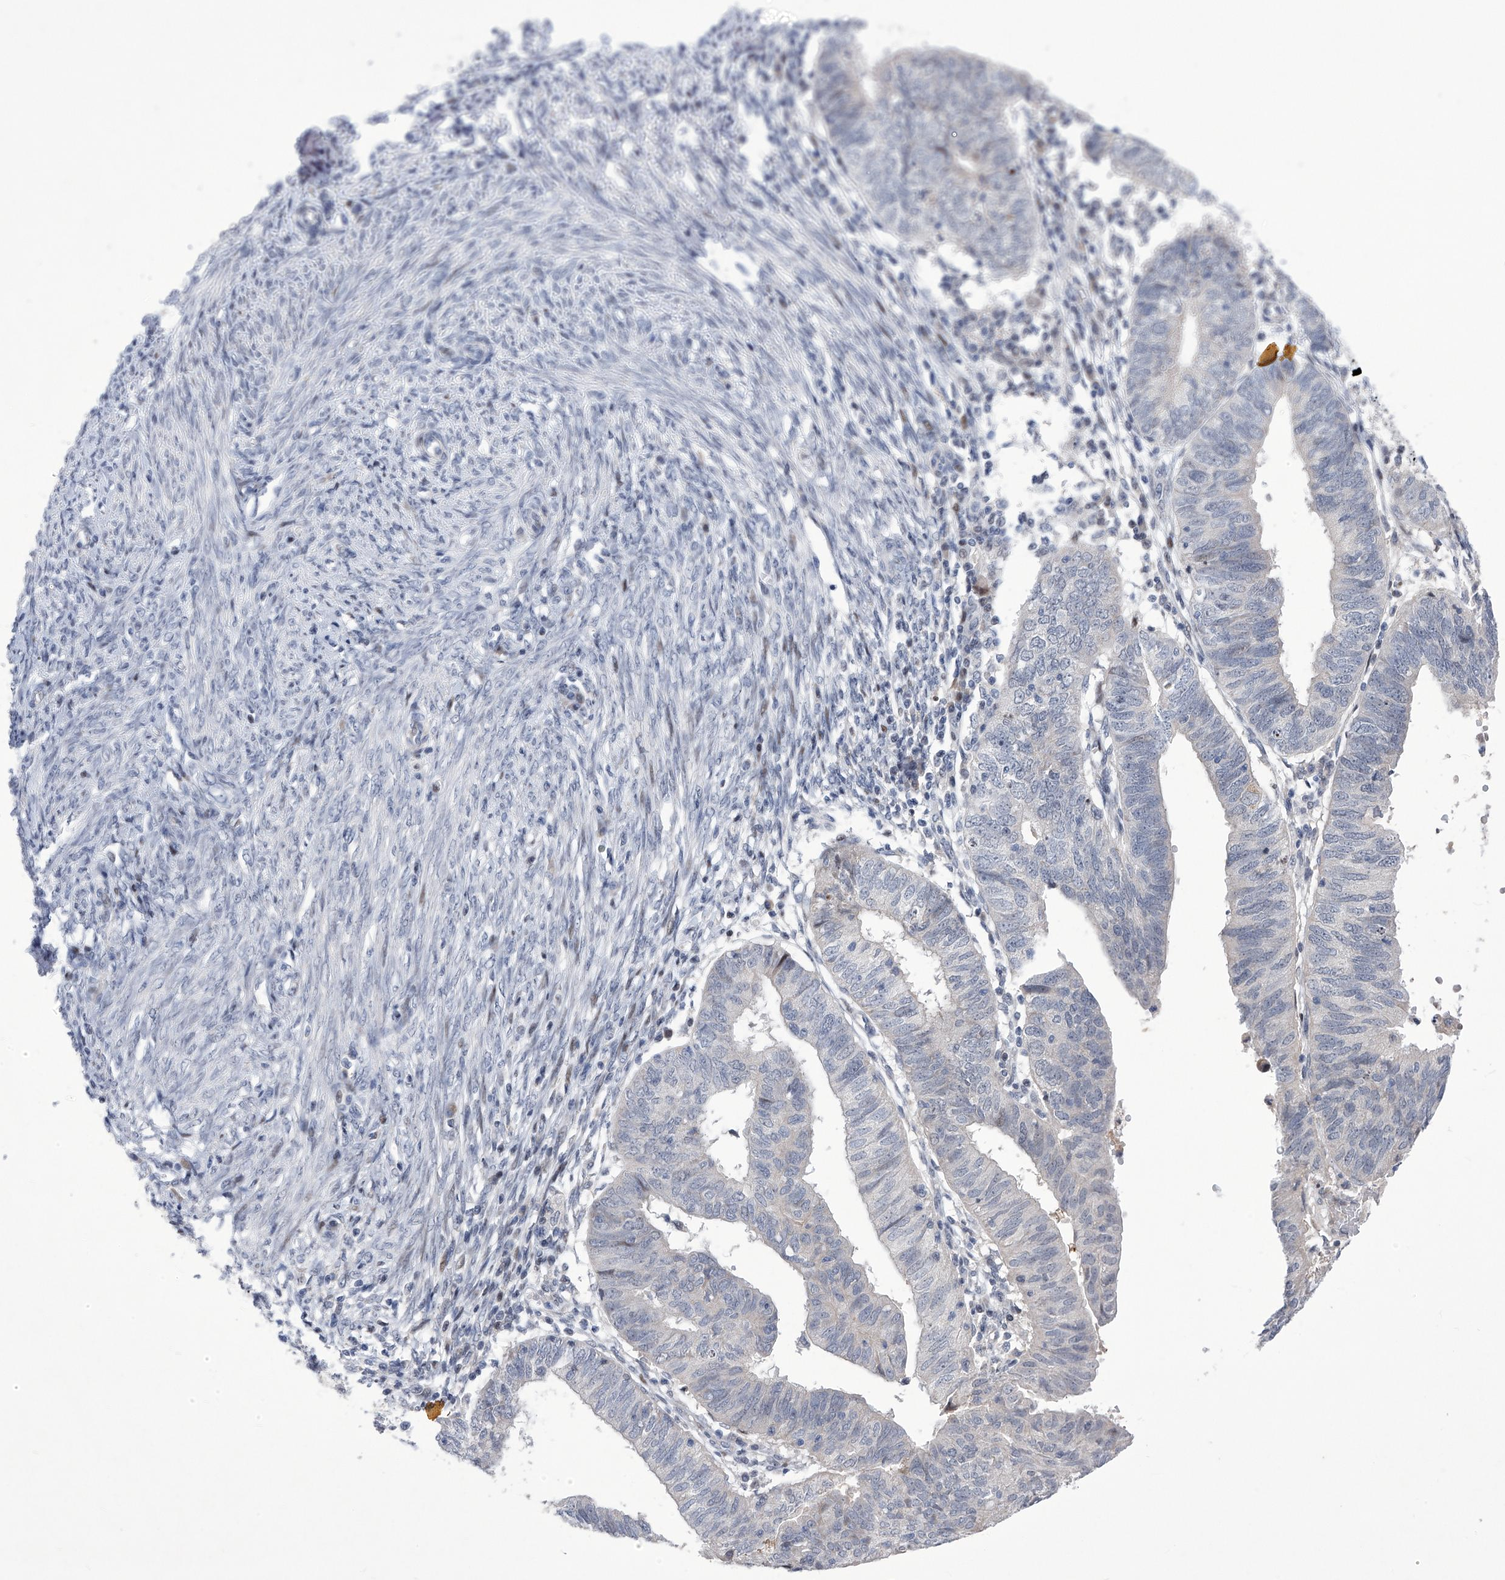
{"staining": {"intensity": "negative", "quantity": "none", "location": "none"}, "tissue": "endometrial cancer", "cell_type": "Tumor cells", "image_type": "cancer", "snomed": [{"axis": "morphology", "description": "Adenocarcinoma, NOS"}, {"axis": "topography", "description": "Uterus"}], "caption": "Protein analysis of endometrial cancer (adenocarcinoma) shows no significant expression in tumor cells.", "gene": "NUFIP1", "patient": {"sex": "female", "age": 77}}